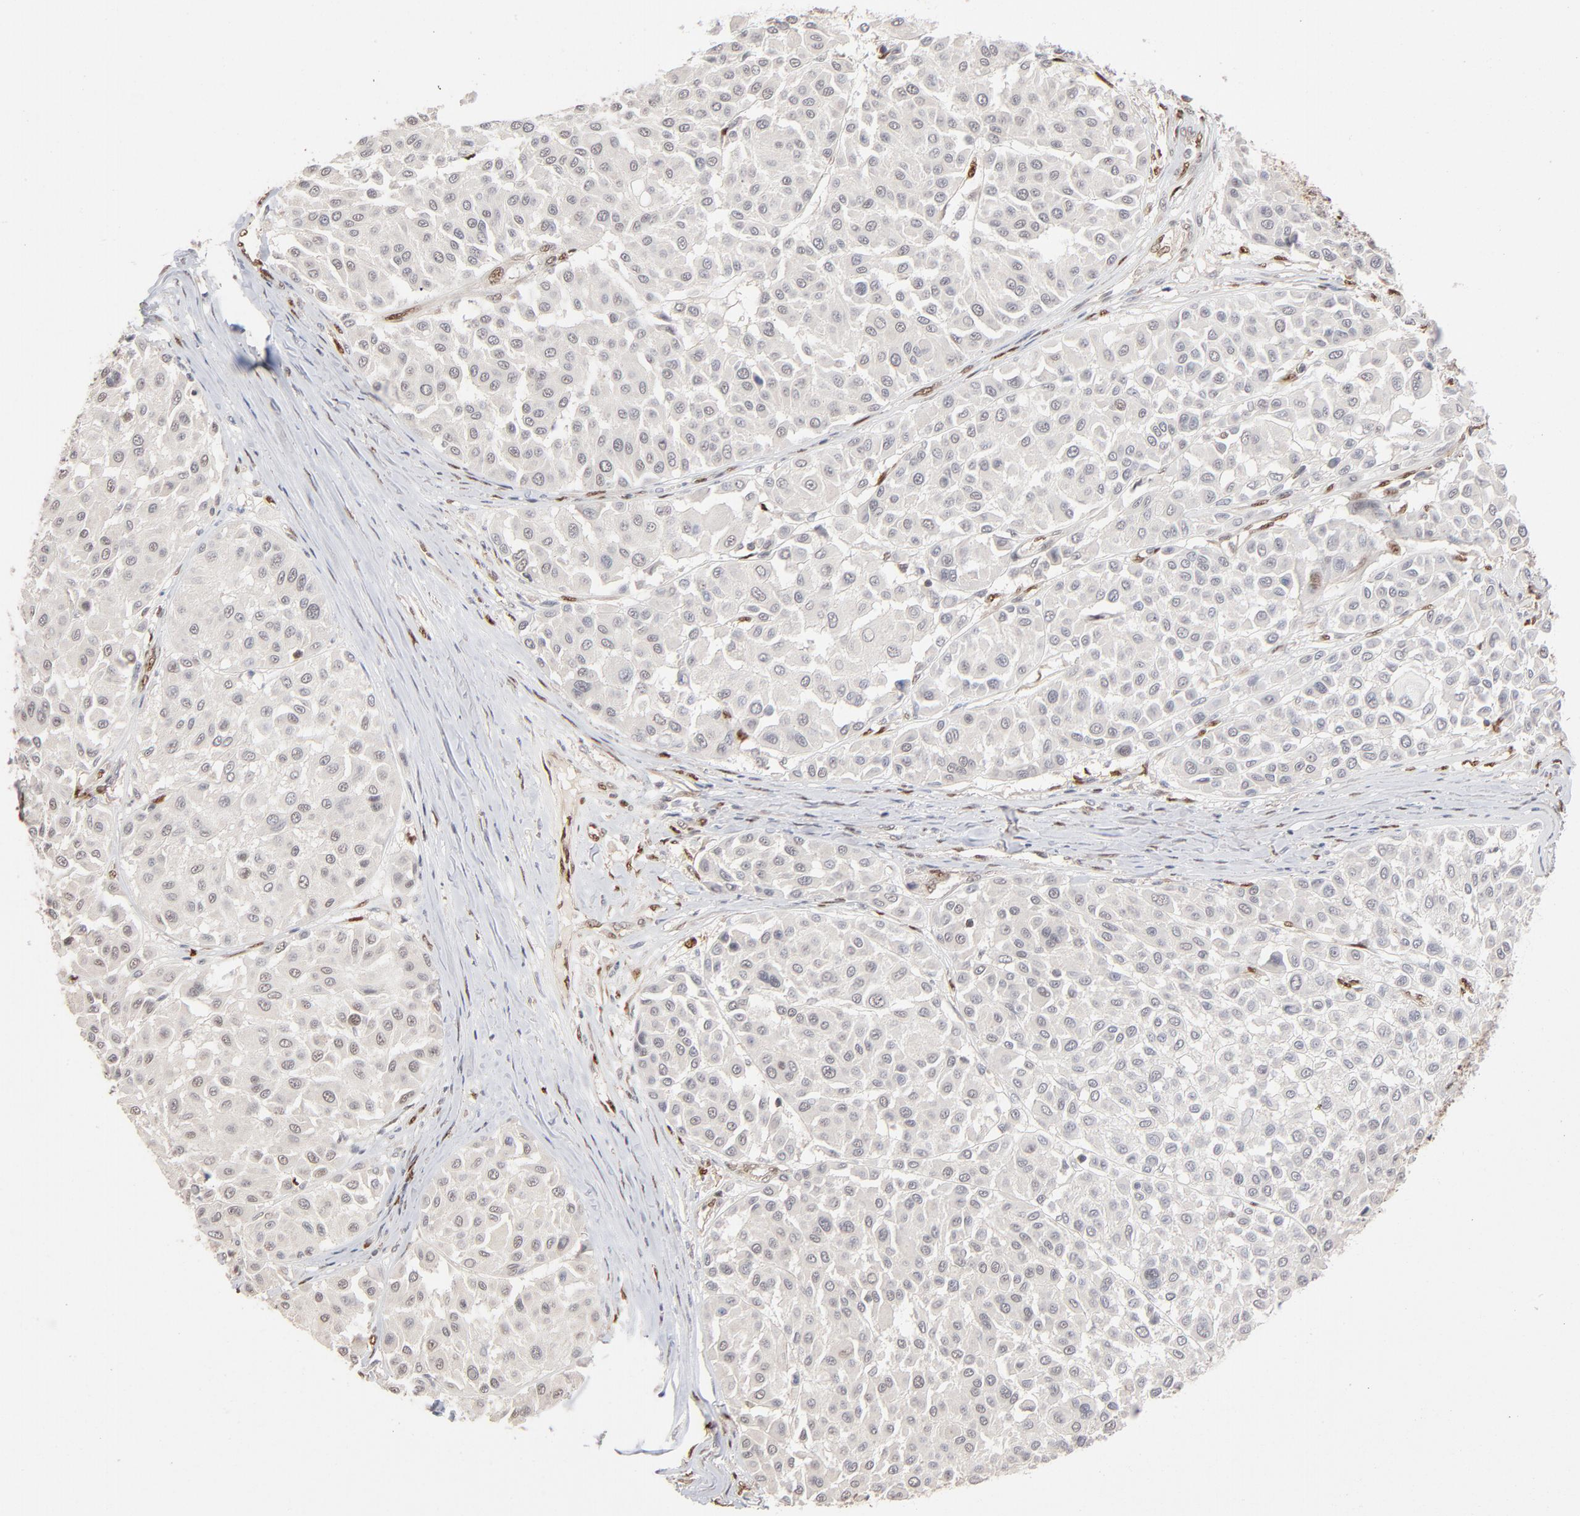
{"staining": {"intensity": "negative", "quantity": "none", "location": "none"}, "tissue": "melanoma", "cell_type": "Tumor cells", "image_type": "cancer", "snomed": [{"axis": "morphology", "description": "Malignant melanoma, Metastatic site"}, {"axis": "topography", "description": "Soft tissue"}], "caption": "DAB immunohistochemical staining of melanoma reveals no significant expression in tumor cells.", "gene": "NFIB", "patient": {"sex": "male", "age": 41}}